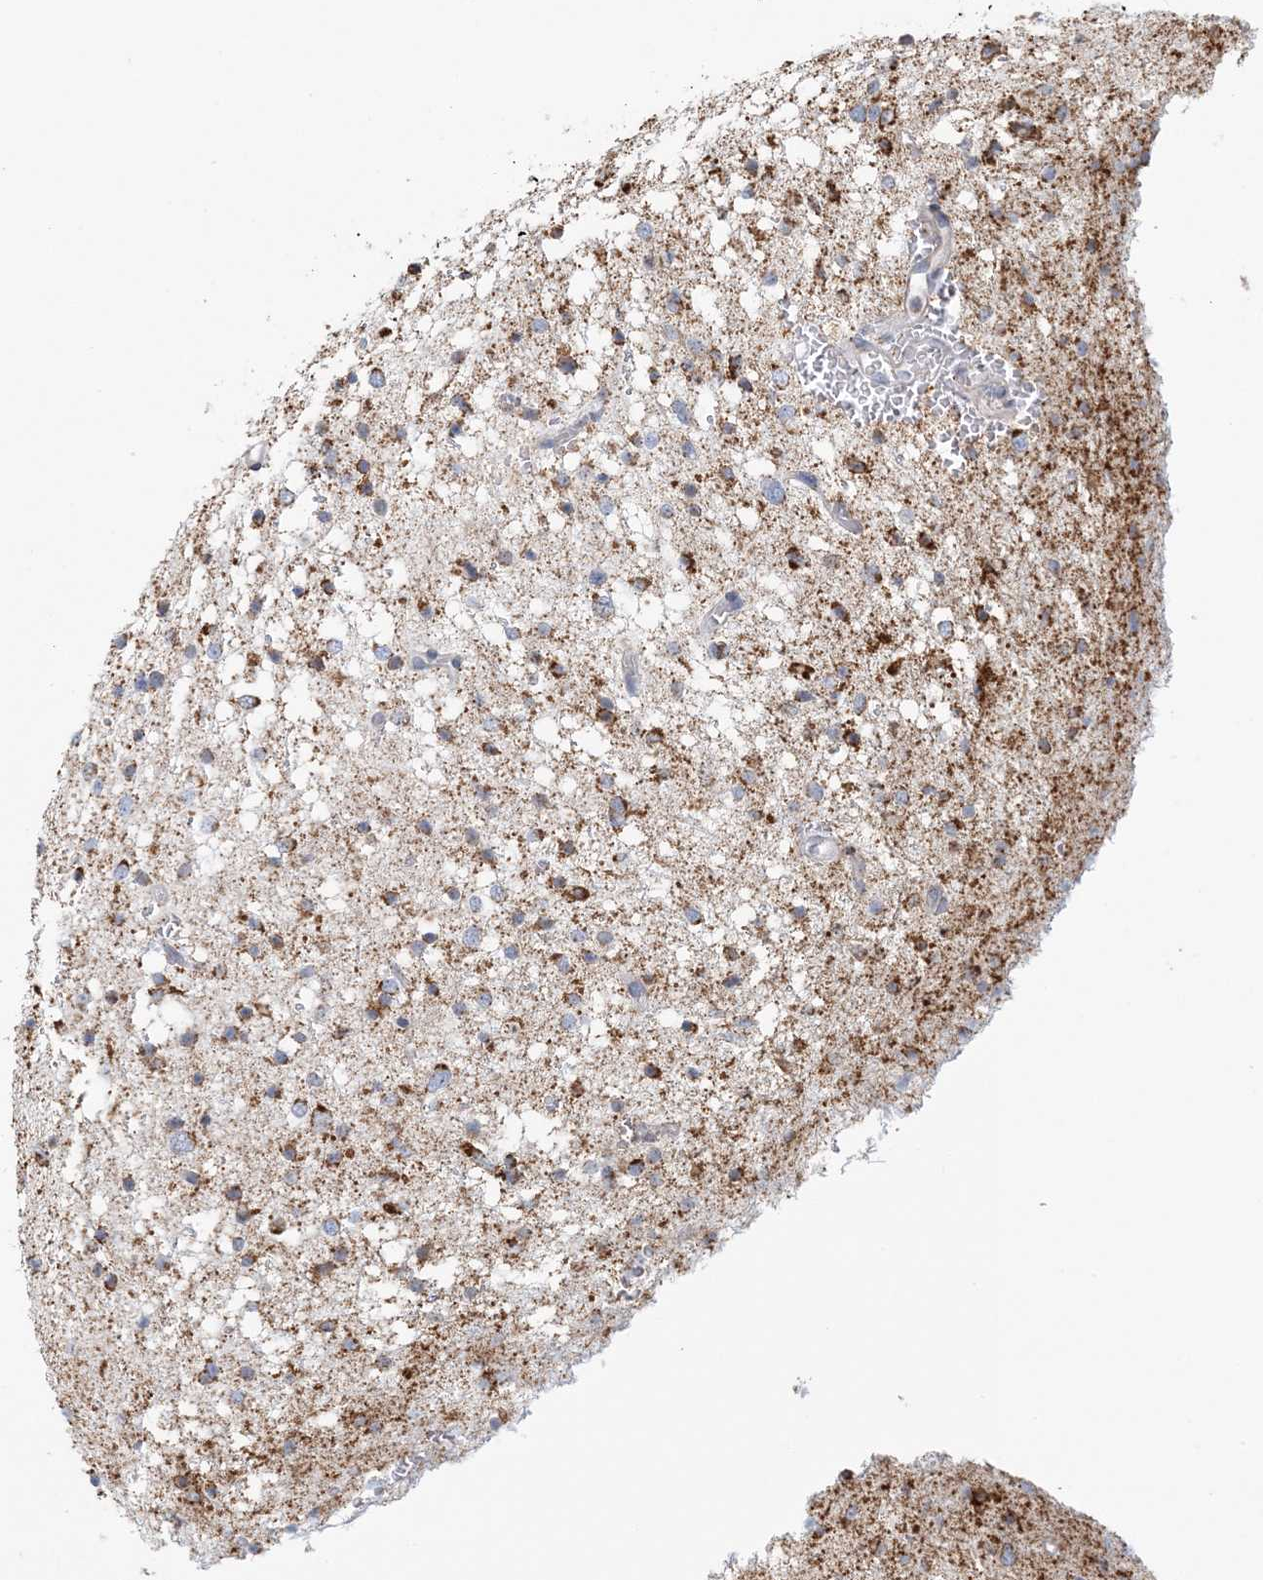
{"staining": {"intensity": "strong", "quantity": "25%-75%", "location": "cytoplasmic/membranous"}, "tissue": "glioma", "cell_type": "Tumor cells", "image_type": "cancer", "snomed": [{"axis": "morphology", "description": "Glioma, malignant, Low grade"}, {"axis": "topography", "description": "Brain"}], "caption": "Glioma was stained to show a protein in brown. There is high levels of strong cytoplasmic/membranous expression in approximately 25%-75% of tumor cells.", "gene": "BDH1", "patient": {"sex": "female", "age": 37}}